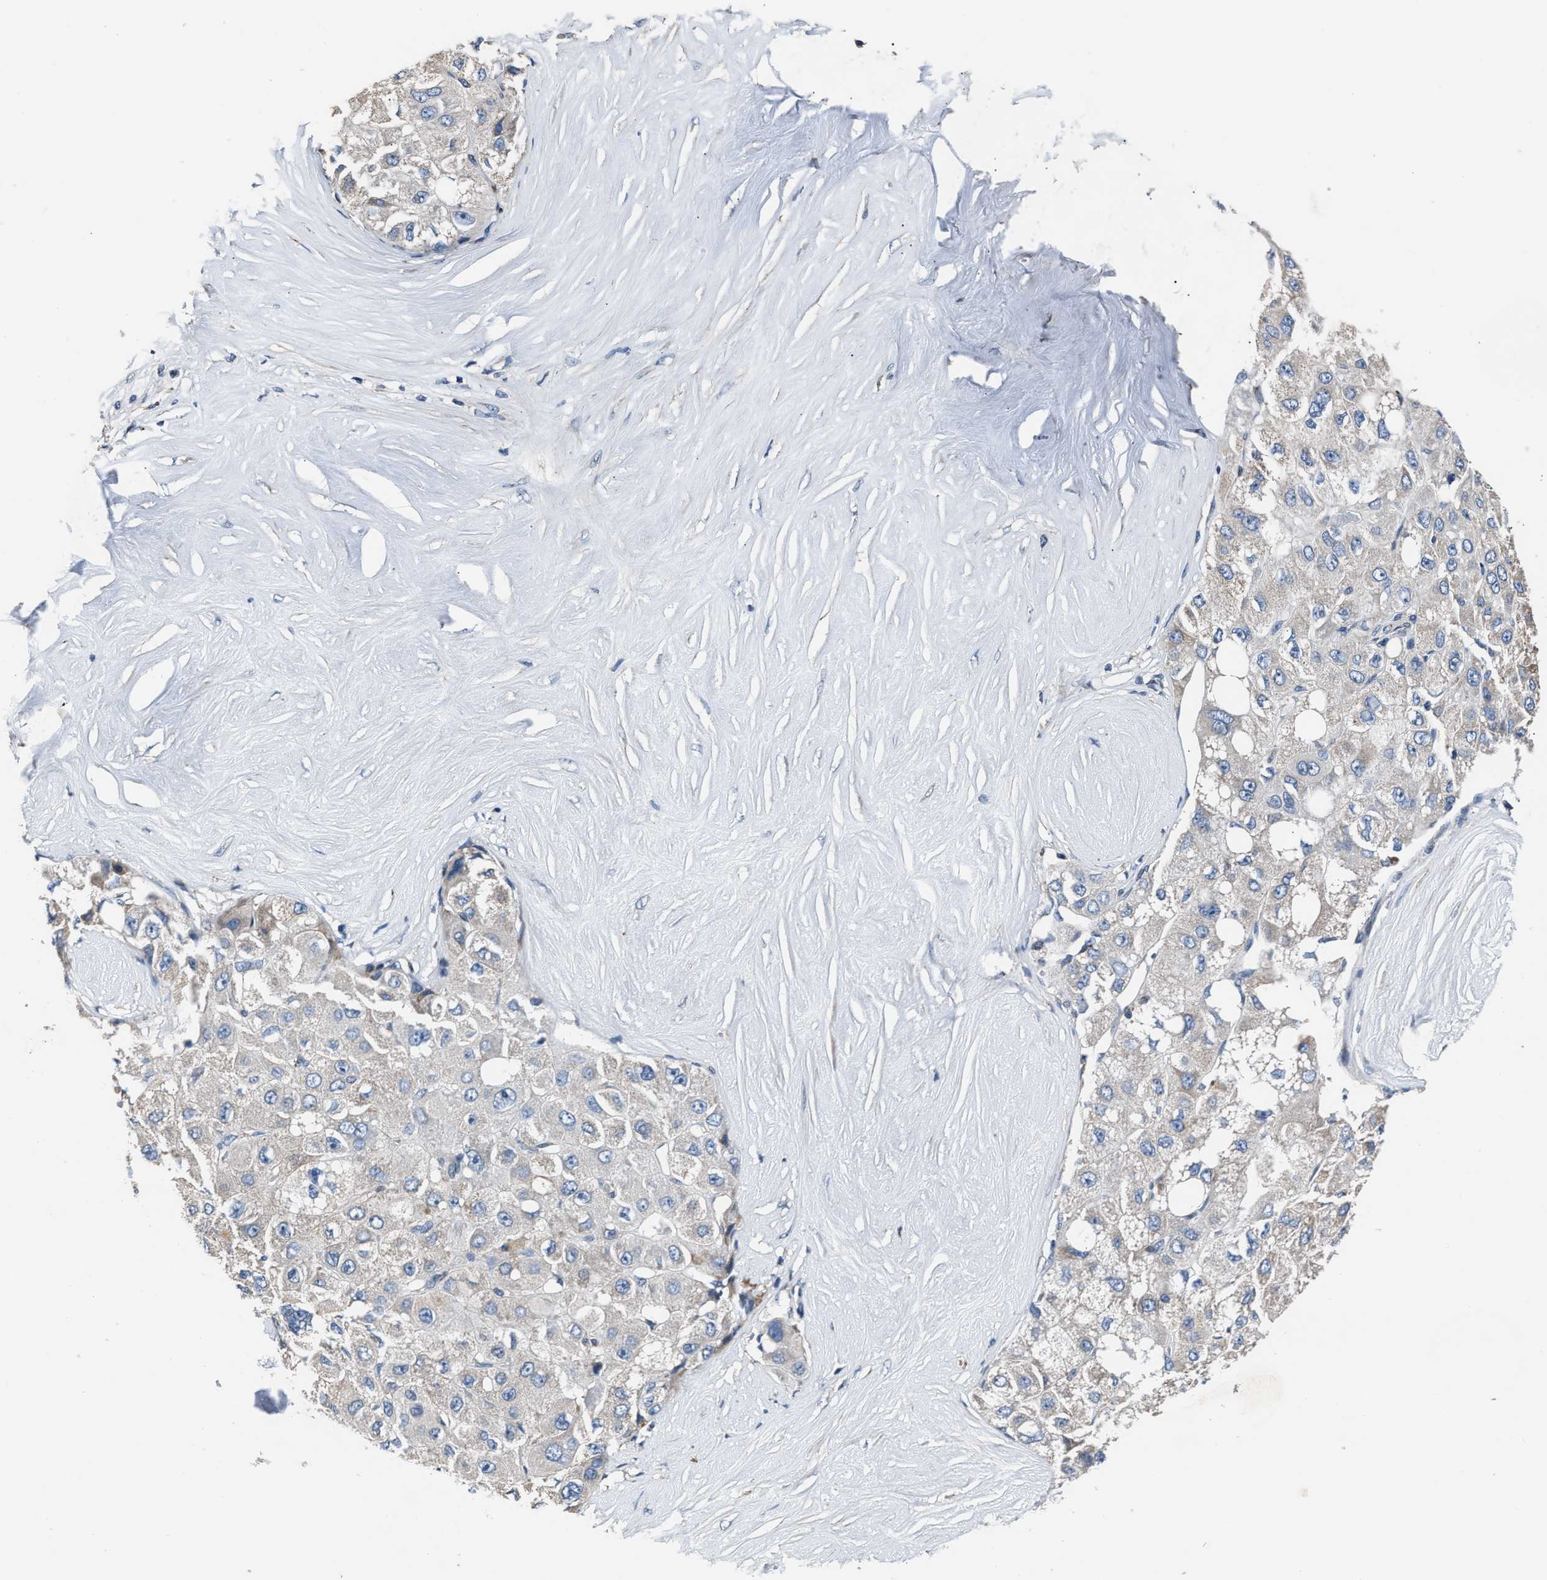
{"staining": {"intensity": "negative", "quantity": "none", "location": "none"}, "tissue": "liver cancer", "cell_type": "Tumor cells", "image_type": "cancer", "snomed": [{"axis": "morphology", "description": "Carcinoma, Hepatocellular, NOS"}, {"axis": "topography", "description": "Liver"}], "caption": "This is an immunohistochemistry histopathology image of human liver cancer. There is no staining in tumor cells.", "gene": "DNAJC24", "patient": {"sex": "male", "age": 80}}